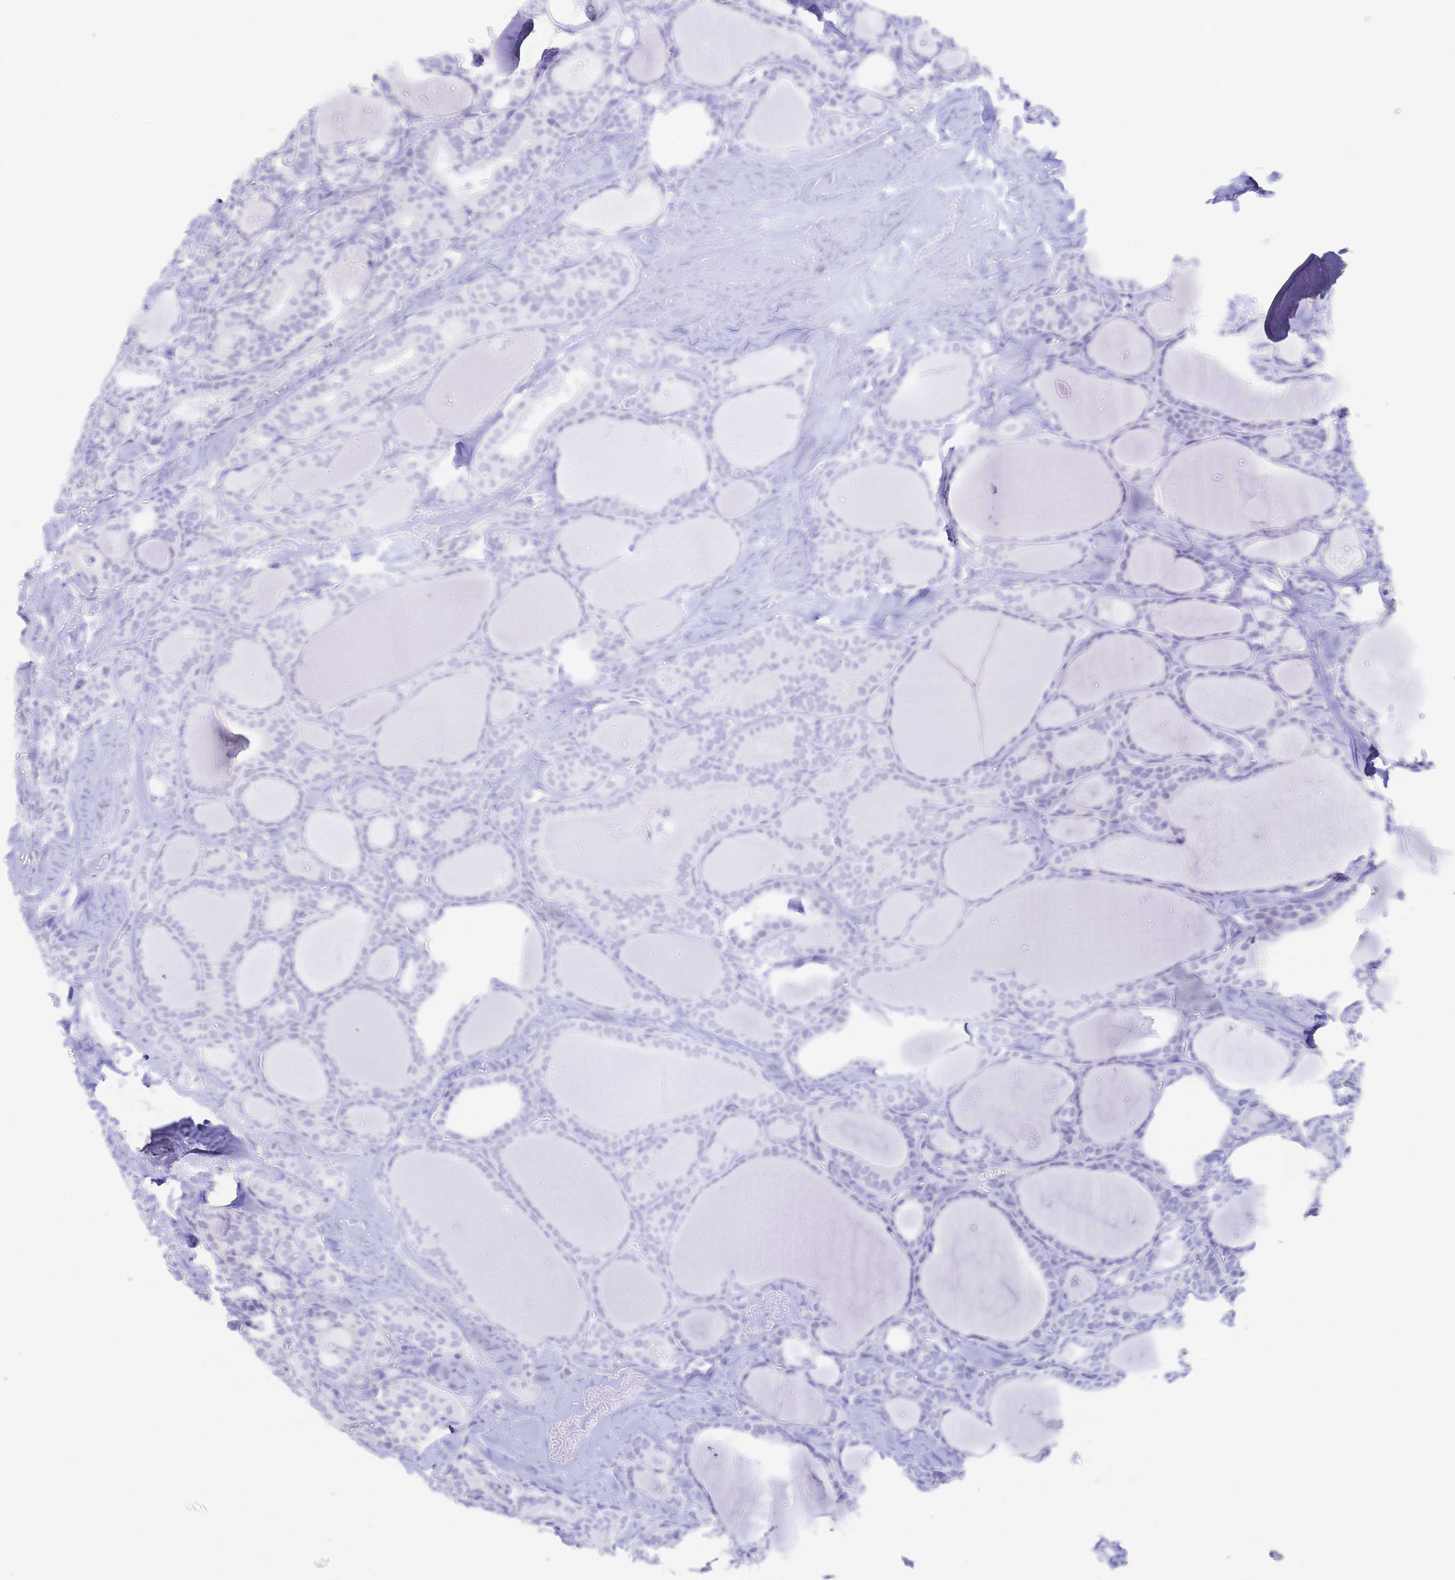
{"staining": {"intensity": "negative", "quantity": "none", "location": "none"}, "tissue": "thyroid cancer", "cell_type": "Tumor cells", "image_type": "cancer", "snomed": [{"axis": "morphology", "description": "Papillary adenocarcinoma, NOS"}, {"axis": "topography", "description": "Thyroid gland"}], "caption": "Immunohistochemical staining of human thyroid cancer demonstrates no significant expression in tumor cells.", "gene": "CYB5A", "patient": {"sex": "male", "age": 30}}